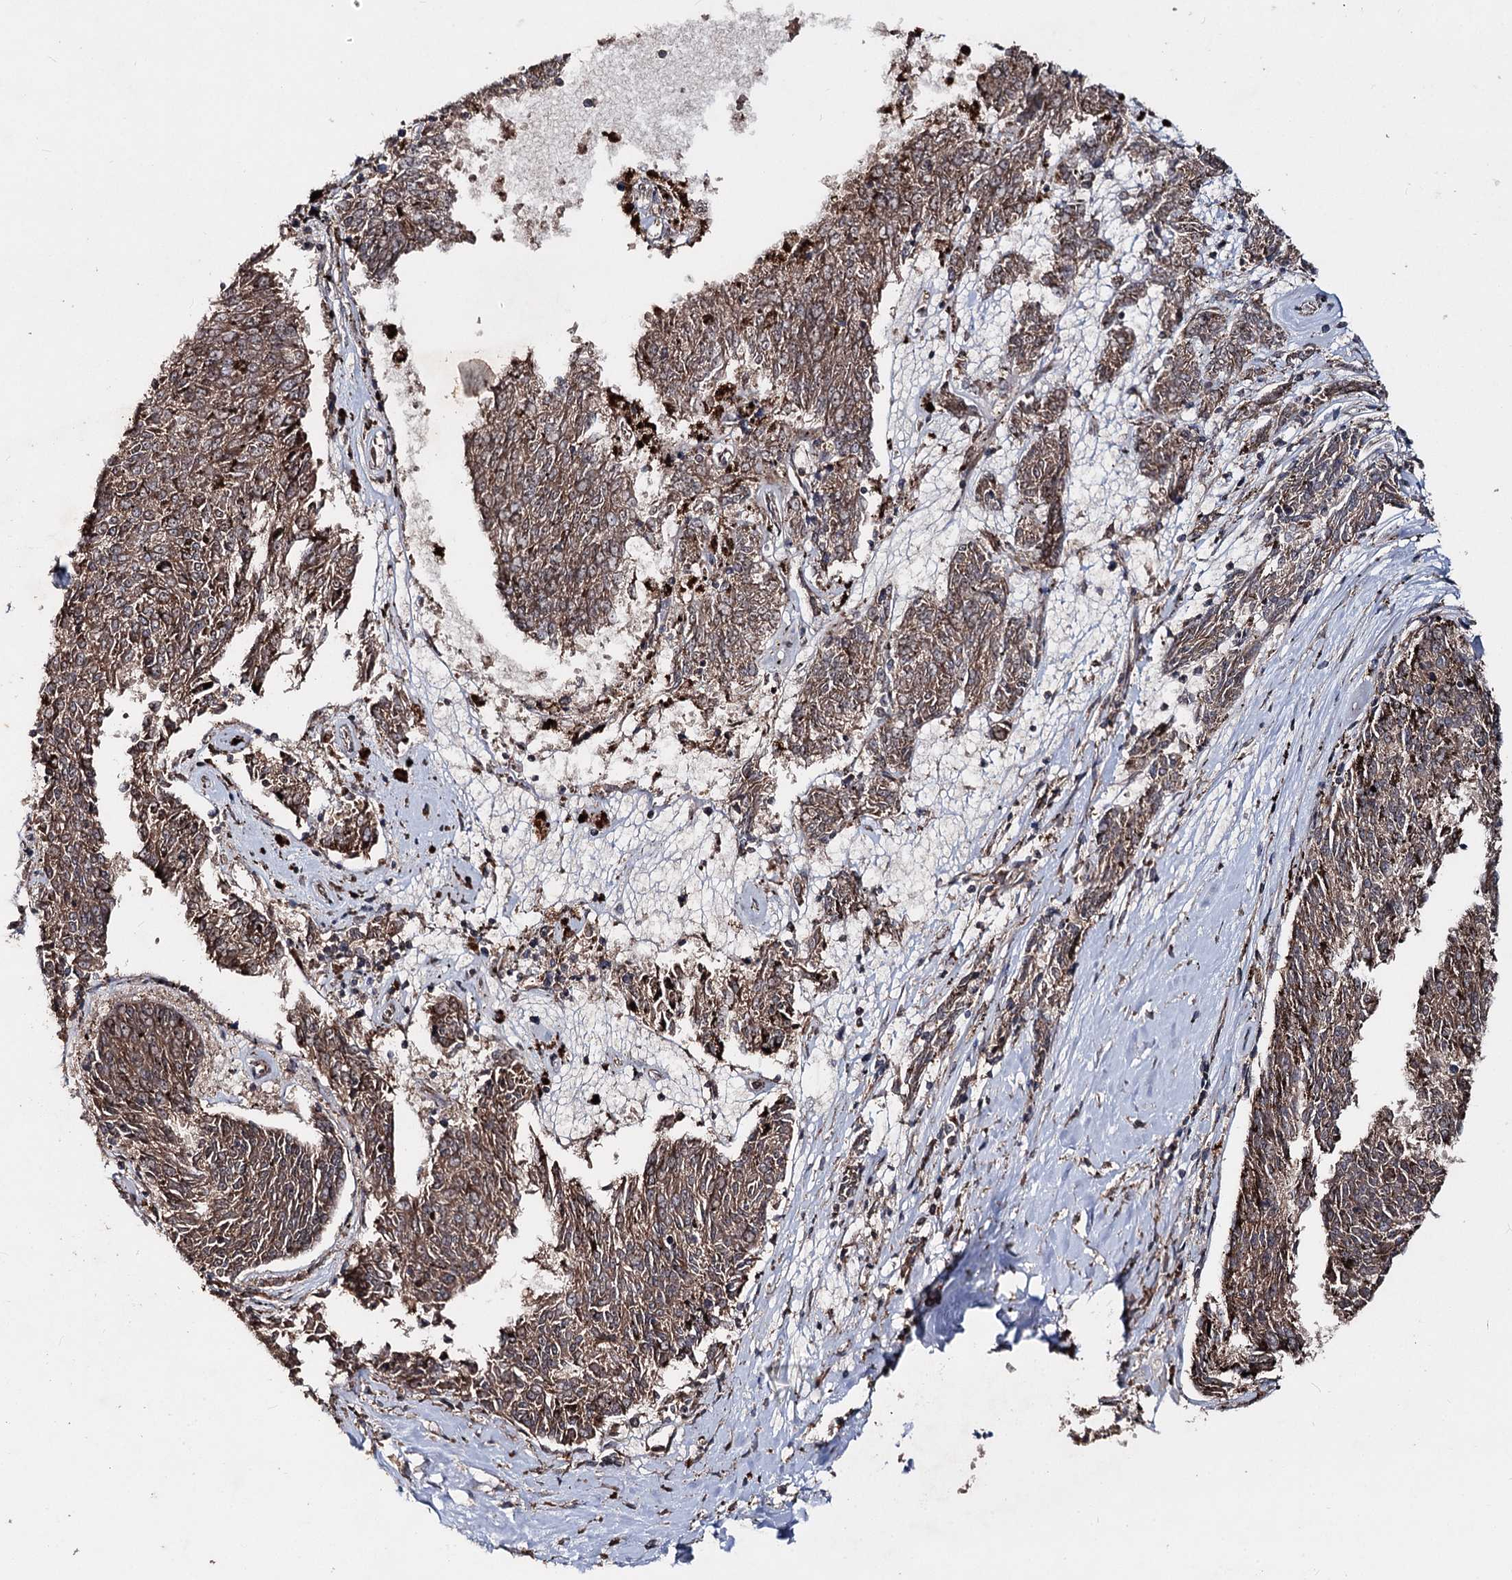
{"staining": {"intensity": "moderate", "quantity": ">75%", "location": "cytoplasmic/membranous"}, "tissue": "melanoma", "cell_type": "Tumor cells", "image_type": "cancer", "snomed": [{"axis": "morphology", "description": "Malignant melanoma, NOS"}, {"axis": "topography", "description": "Skin"}], "caption": "Protein staining of melanoma tissue exhibits moderate cytoplasmic/membranous staining in approximately >75% of tumor cells. The protein is shown in brown color, while the nuclei are stained blue.", "gene": "MINDY3", "patient": {"sex": "female", "age": 72}}